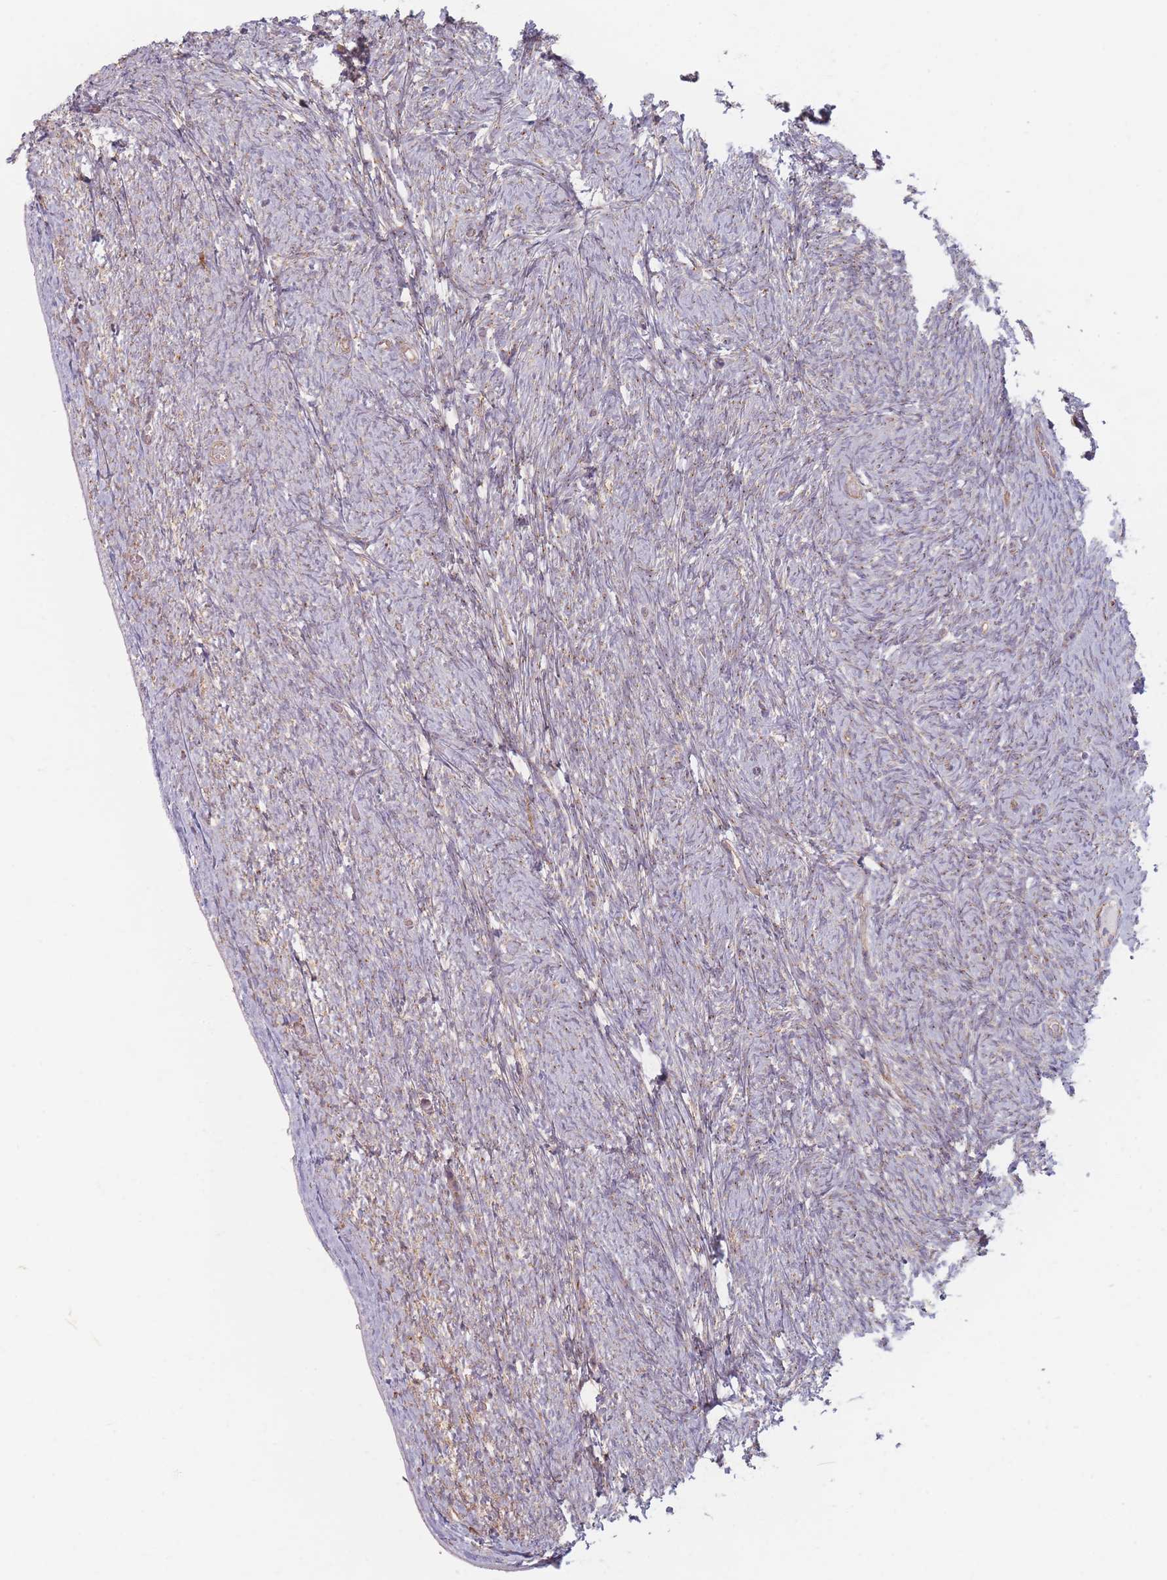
{"staining": {"intensity": "moderate", "quantity": "<25%", "location": "cytoplasmic/membranous"}, "tissue": "ovary", "cell_type": "Ovarian stroma cells", "image_type": "normal", "snomed": [{"axis": "morphology", "description": "Normal tissue, NOS"}, {"axis": "topography", "description": "Ovary"}], "caption": "IHC staining of normal ovary, which shows low levels of moderate cytoplasmic/membranous positivity in about <25% of ovarian stroma cells indicating moderate cytoplasmic/membranous protein staining. The staining was performed using DAB (3,3'-diaminobenzidine) (brown) for protein detection and nuclei were counterstained in hematoxylin (blue).", "gene": "ESRP2", "patient": {"sex": "female", "age": 44}}